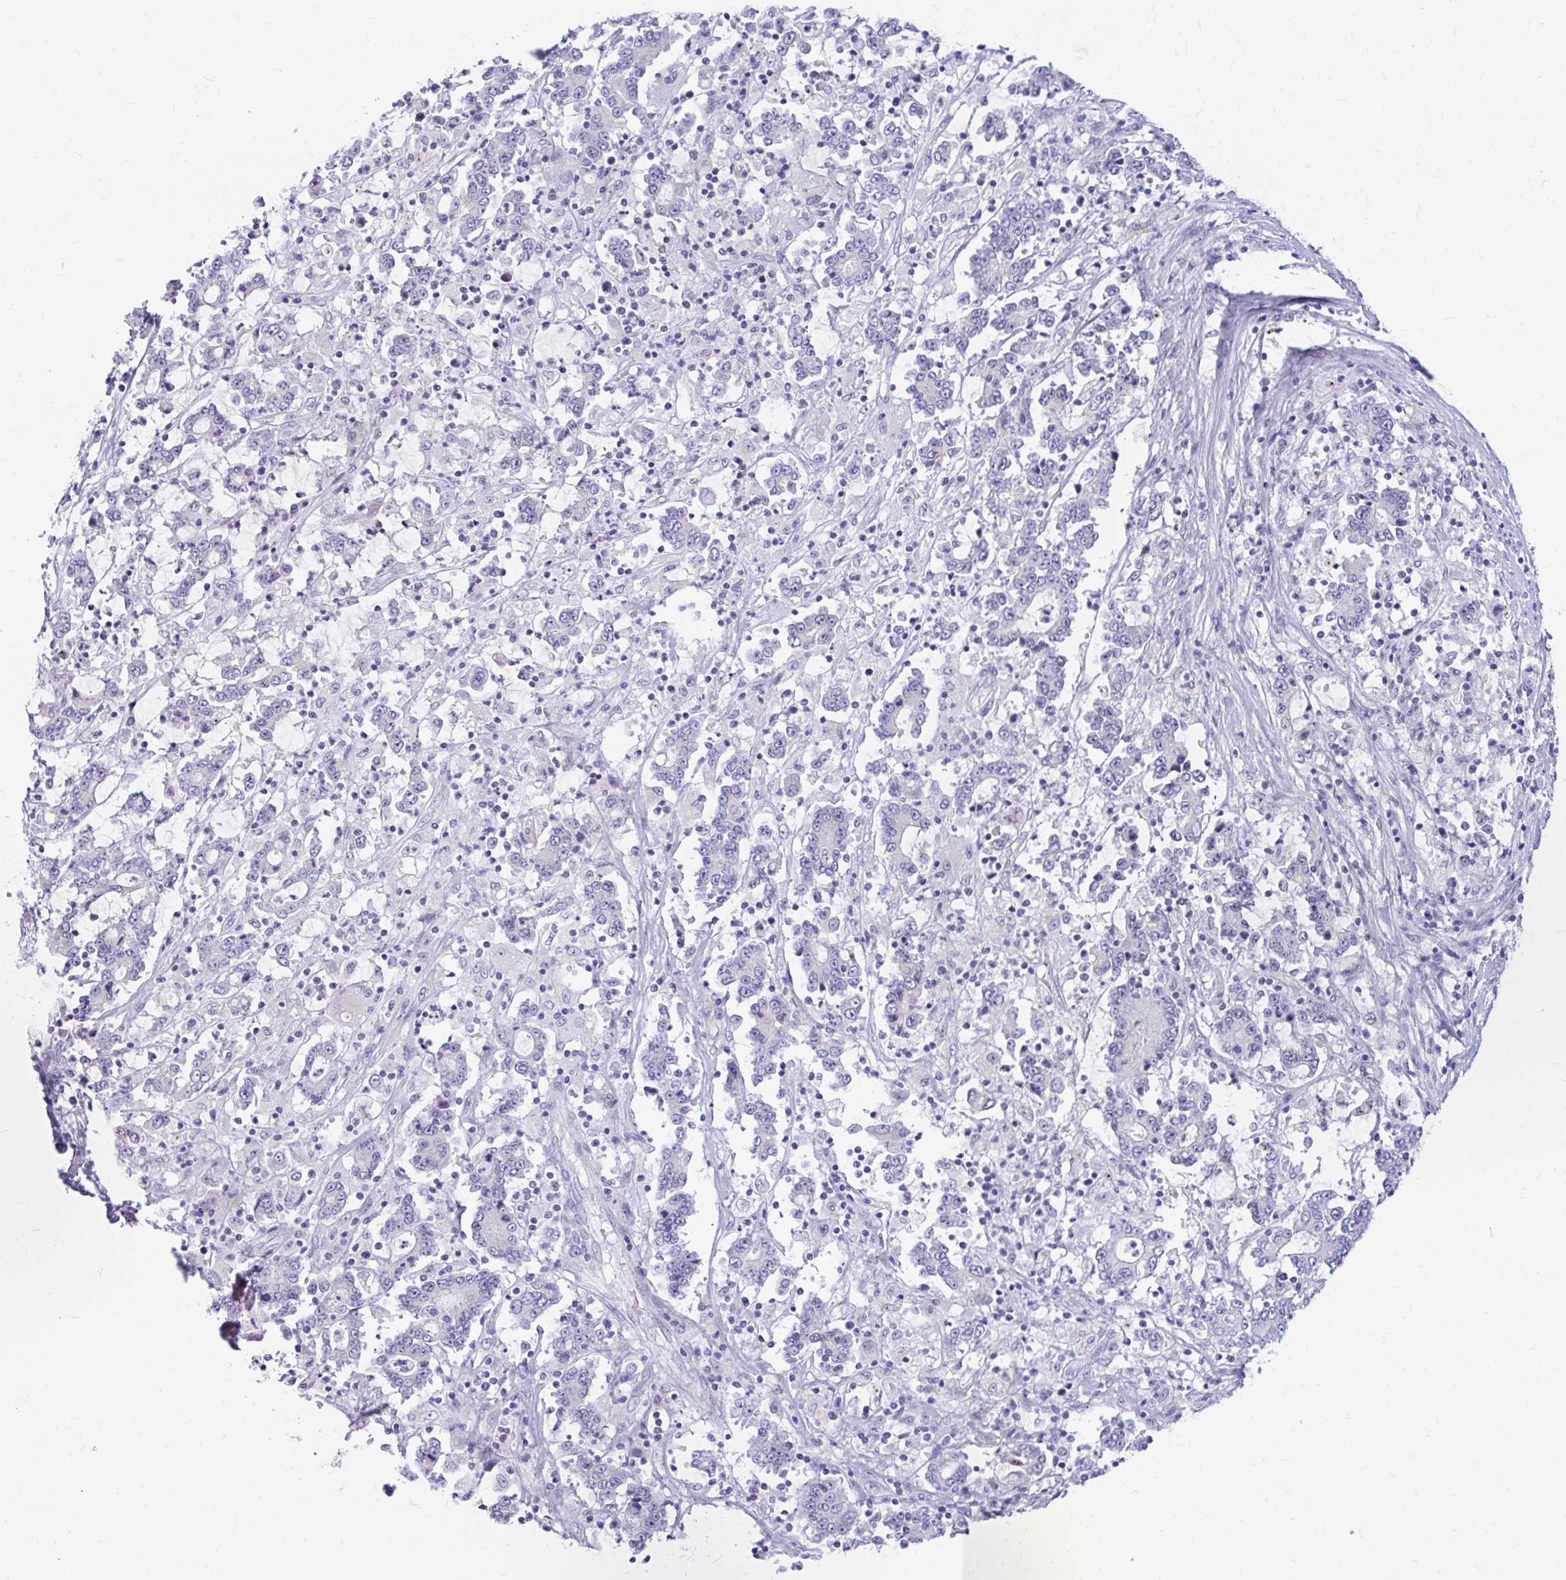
{"staining": {"intensity": "negative", "quantity": "none", "location": "none"}, "tissue": "stomach cancer", "cell_type": "Tumor cells", "image_type": "cancer", "snomed": [{"axis": "morphology", "description": "Adenocarcinoma, NOS"}, {"axis": "topography", "description": "Stomach, upper"}], "caption": "Immunohistochemistry (IHC) micrograph of neoplastic tissue: human stomach cancer stained with DAB reveals no significant protein positivity in tumor cells.", "gene": "FTSJ3", "patient": {"sex": "male", "age": 68}}